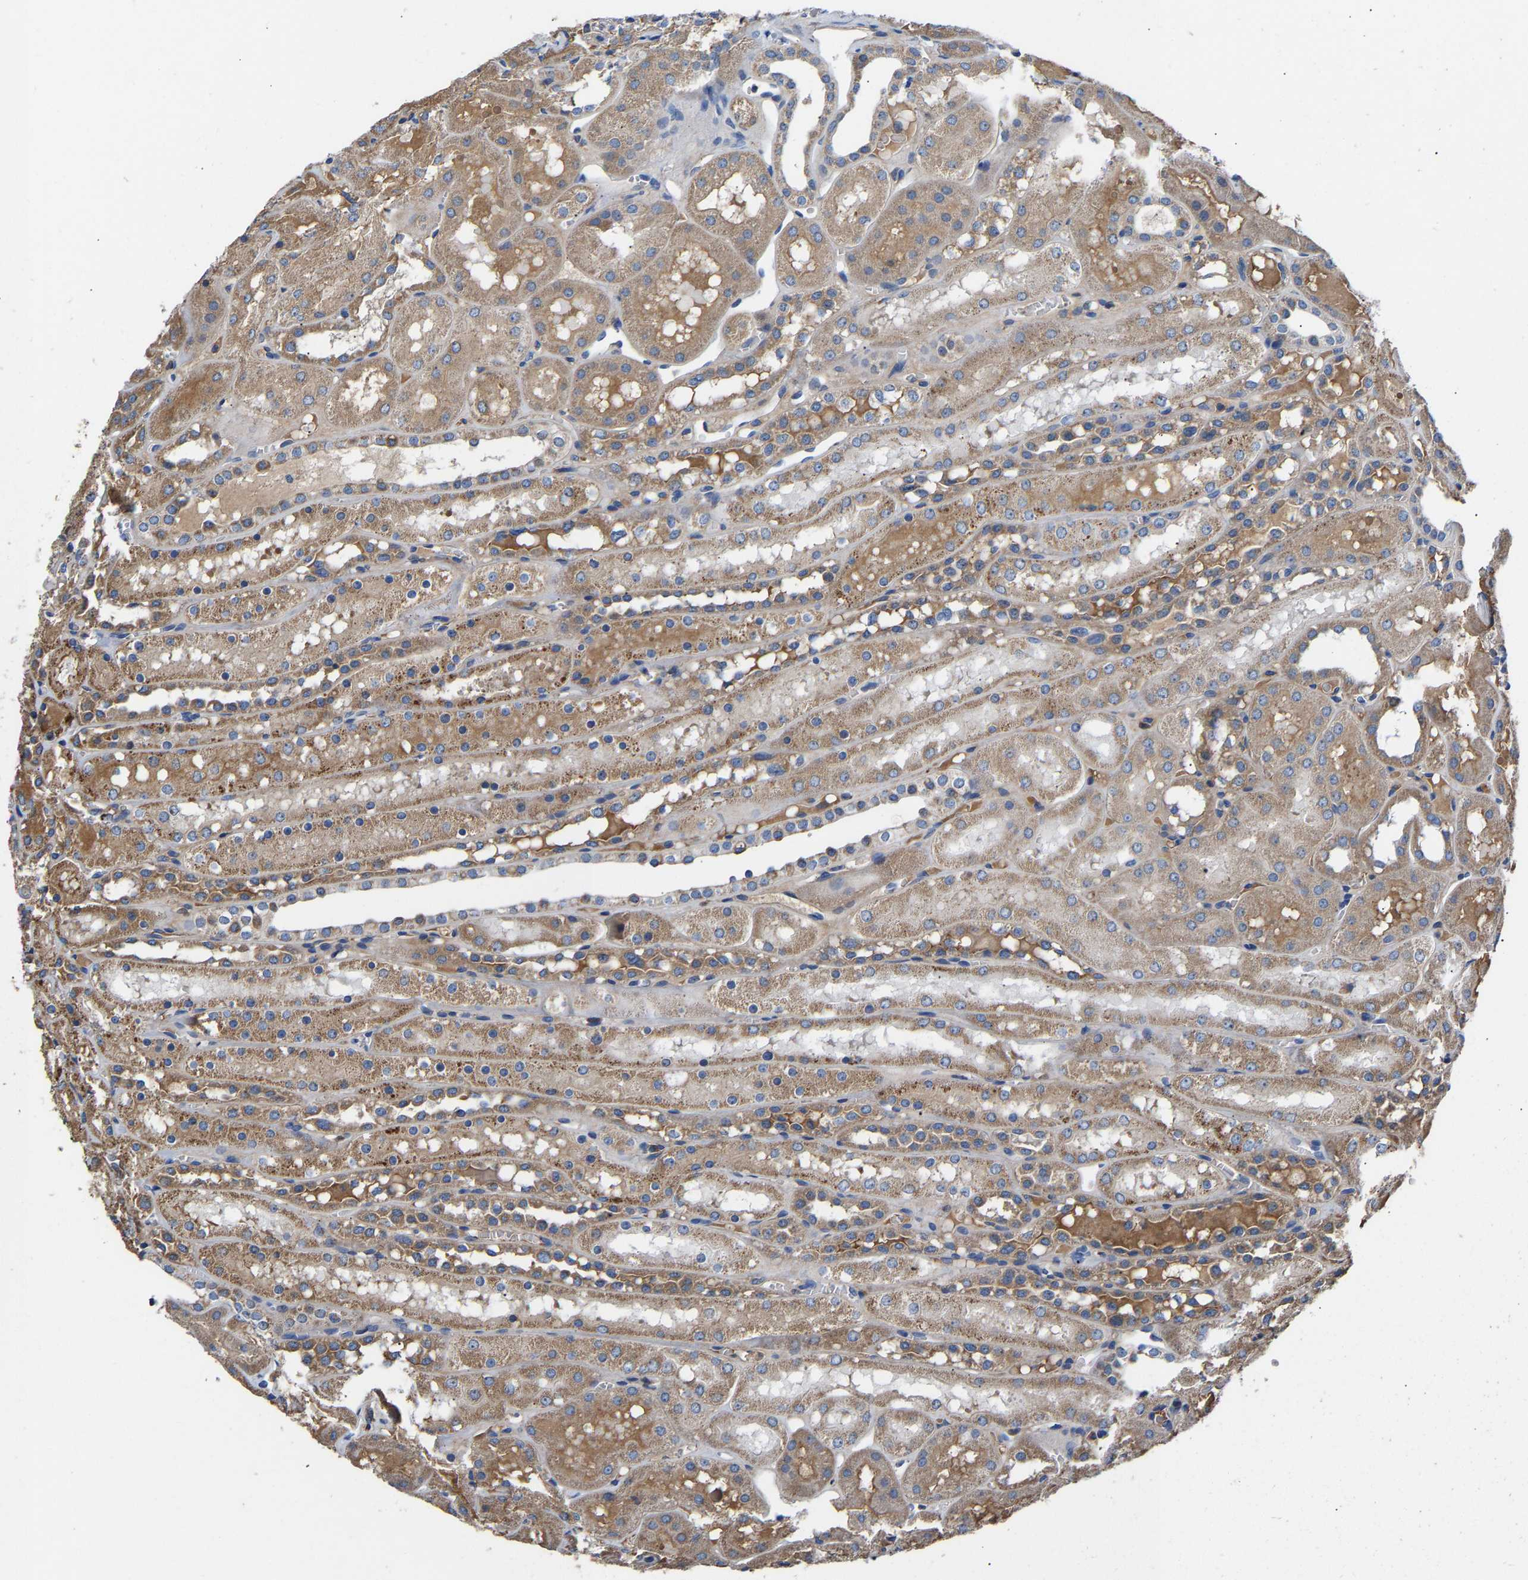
{"staining": {"intensity": "negative", "quantity": "none", "location": "none"}, "tissue": "kidney", "cell_type": "Cells in glomeruli", "image_type": "normal", "snomed": [{"axis": "morphology", "description": "Normal tissue, NOS"}, {"axis": "topography", "description": "Kidney"}, {"axis": "topography", "description": "Urinary bladder"}], "caption": "IHC of normal kidney displays no positivity in cells in glomeruli. The staining is performed using DAB (3,3'-diaminobenzidine) brown chromogen with nuclei counter-stained in using hematoxylin.", "gene": "CCDC171", "patient": {"sex": "male", "age": 16}}